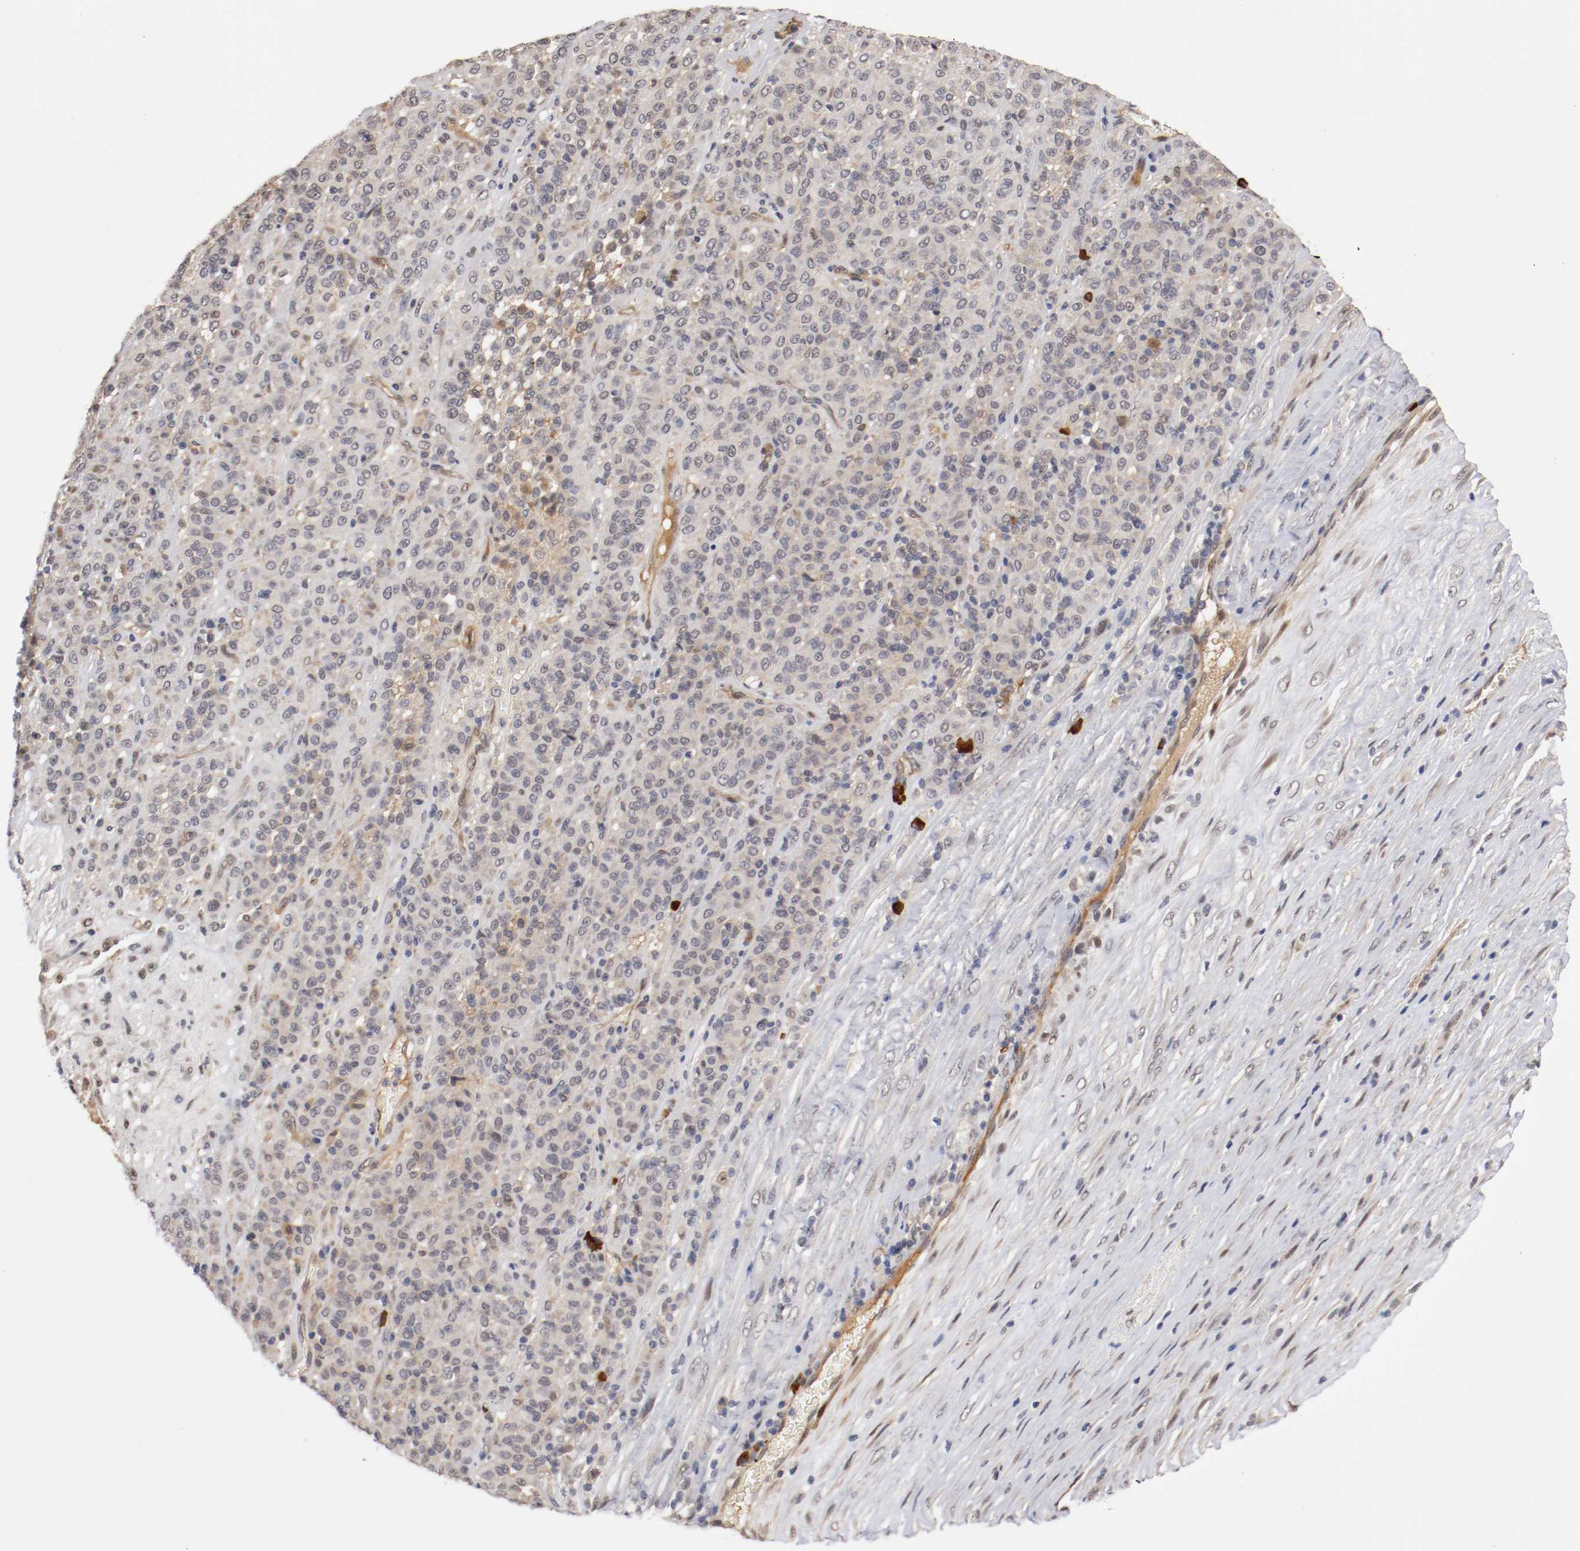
{"staining": {"intensity": "weak", "quantity": "<25%", "location": "cytoplasmic/membranous"}, "tissue": "melanoma", "cell_type": "Tumor cells", "image_type": "cancer", "snomed": [{"axis": "morphology", "description": "Malignant melanoma, Metastatic site"}, {"axis": "topography", "description": "Pancreas"}], "caption": "IHC of human malignant melanoma (metastatic site) demonstrates no expression in tumor cells.", "gene": "DNMT3B", "patient": {"sex": "female", "age": 30}}